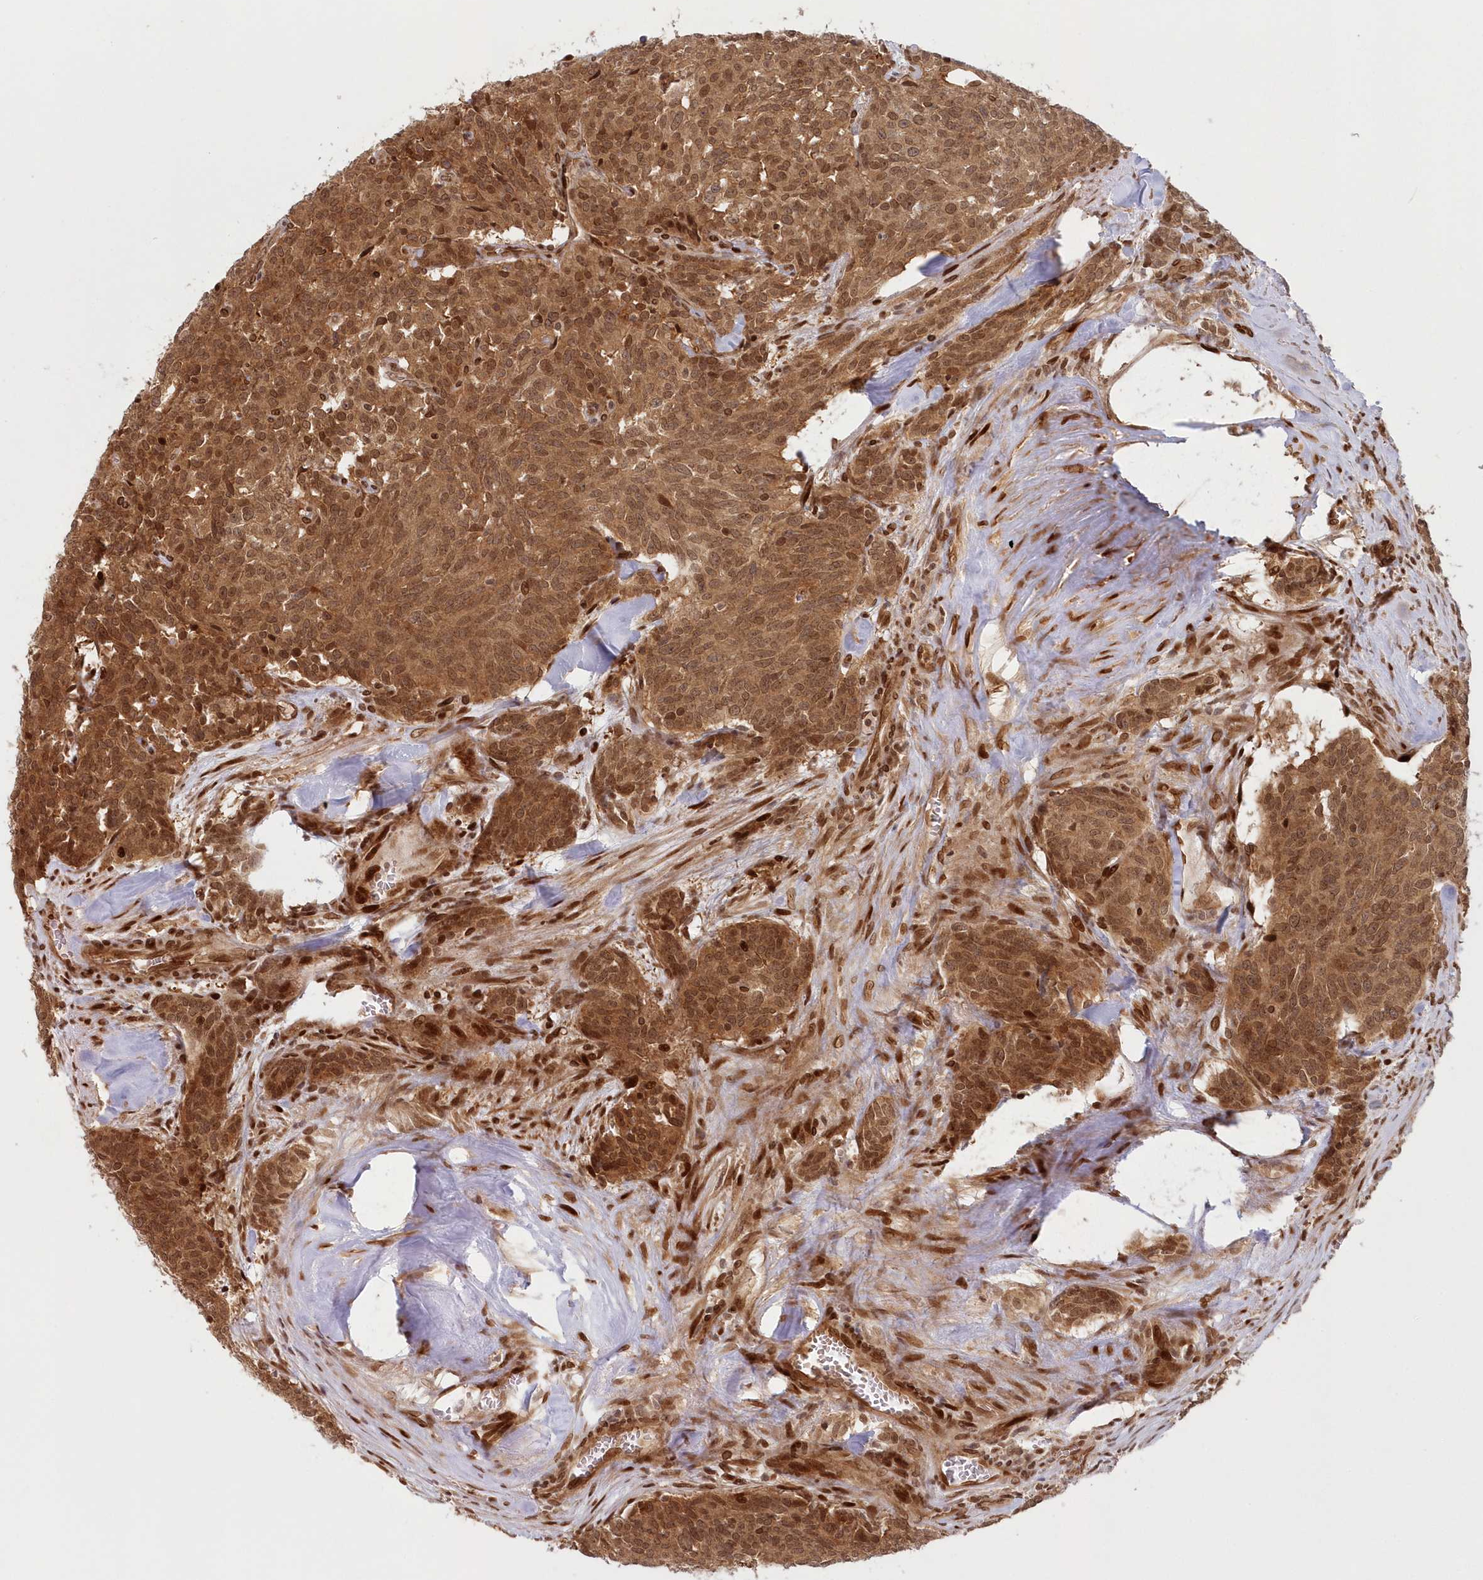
{"staining": {"intensity": "moderate", "quantity": ">75%", "location": "cytoplasmic/membranous,nuclear"}, "tissue": "carcinoid", "cell_type": "Tumor cells", "image_type": "cancer", "snomed": [{"axis": "morphology", "description": "Carcinoid, malignant, NOS"}, {"axis": "topography", "description": "Lung"}], "caption": "About >75% of tumor cells in human malignant carcinoid reveal moderate cytoplasmic/membranous and nuclear protein staining as visualized by brown immunohistochemical staining.", "gene": "TOGARAM2", "patient": {"sex": "female", "age": 46}}